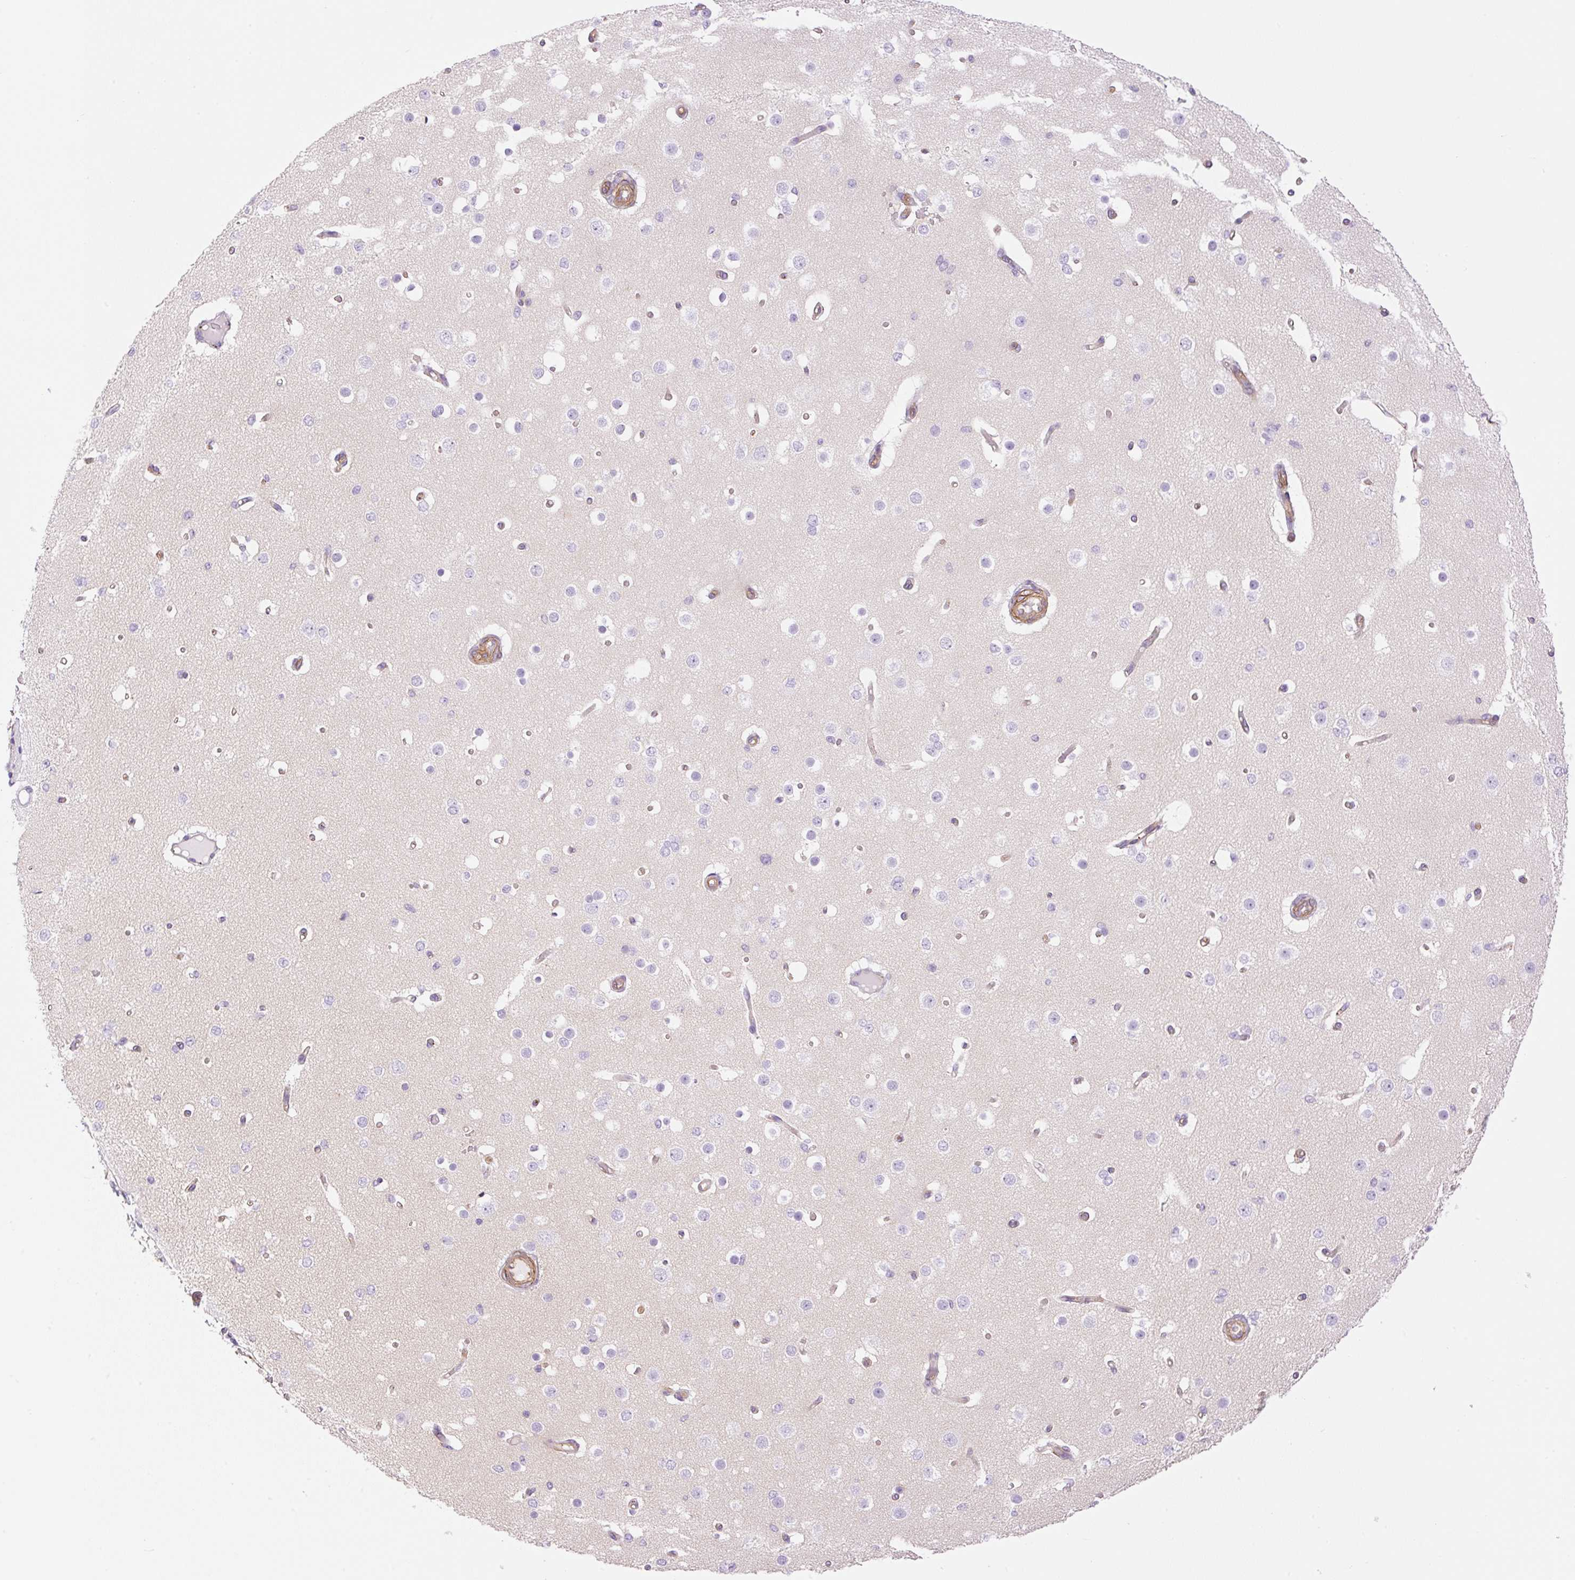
{"staining": {"intensity": "moderate", "quantity": "25%-75%", "location": "cytoplasmic/membranous"}, "tissue": "cerebral cortex", "cell_type": "Endothelial cells", "image_type": "normal", "snomed": [{"axis": "morphology", "description": "Normal tissue, NOS"}, {"axis": "morphology", "description": "Inflammation, NOS"}, {"axis": "topography", "description": "Cerebral cortex"}], "caption": "Protein positivity by immunohistochemistry (IHC) reveals moderate cytoplasmic/membranous expression in about 25%-75% of endothelial cells in normal cerebral cortex. (Brightfield microscopy of DAB IHC at high magnification).", "gene": "EHD1", "patient": {"sex": "male", "age": 6}}